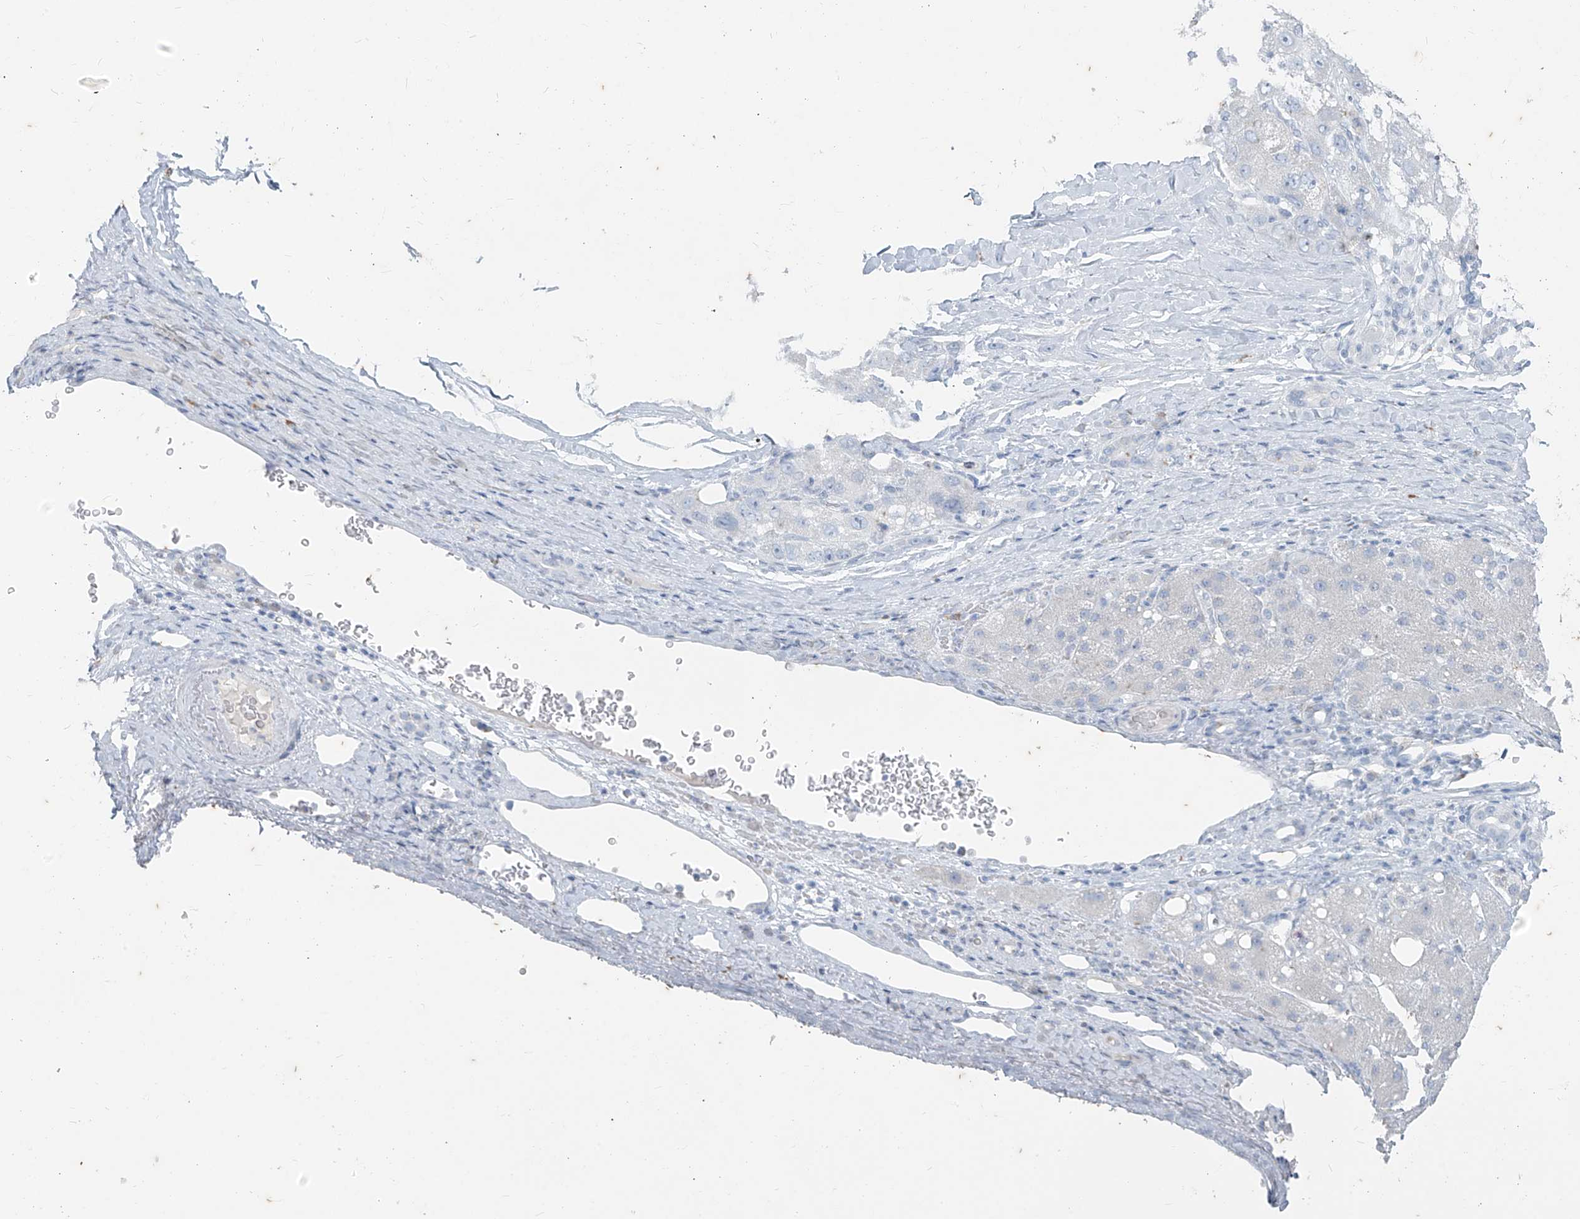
{"staining": {"intensity": "negative", "quantity": "none", "location": "none"}, "tissue": "liver cancer", "cell_type": "Tumor cells", "image_type": "cancer", "snomed": [{"axis": "morphology", "description": "Carcinoma, Hepatocellular, NOS"}, {"axis": "topography", "description": "Liver"}], "caption": "Immunohistochemical staining of liver cancer exhibits no significant expression in tumor cells.", "gene": "CX3CR1", "patient": {"sex": "male", "age": 80}}